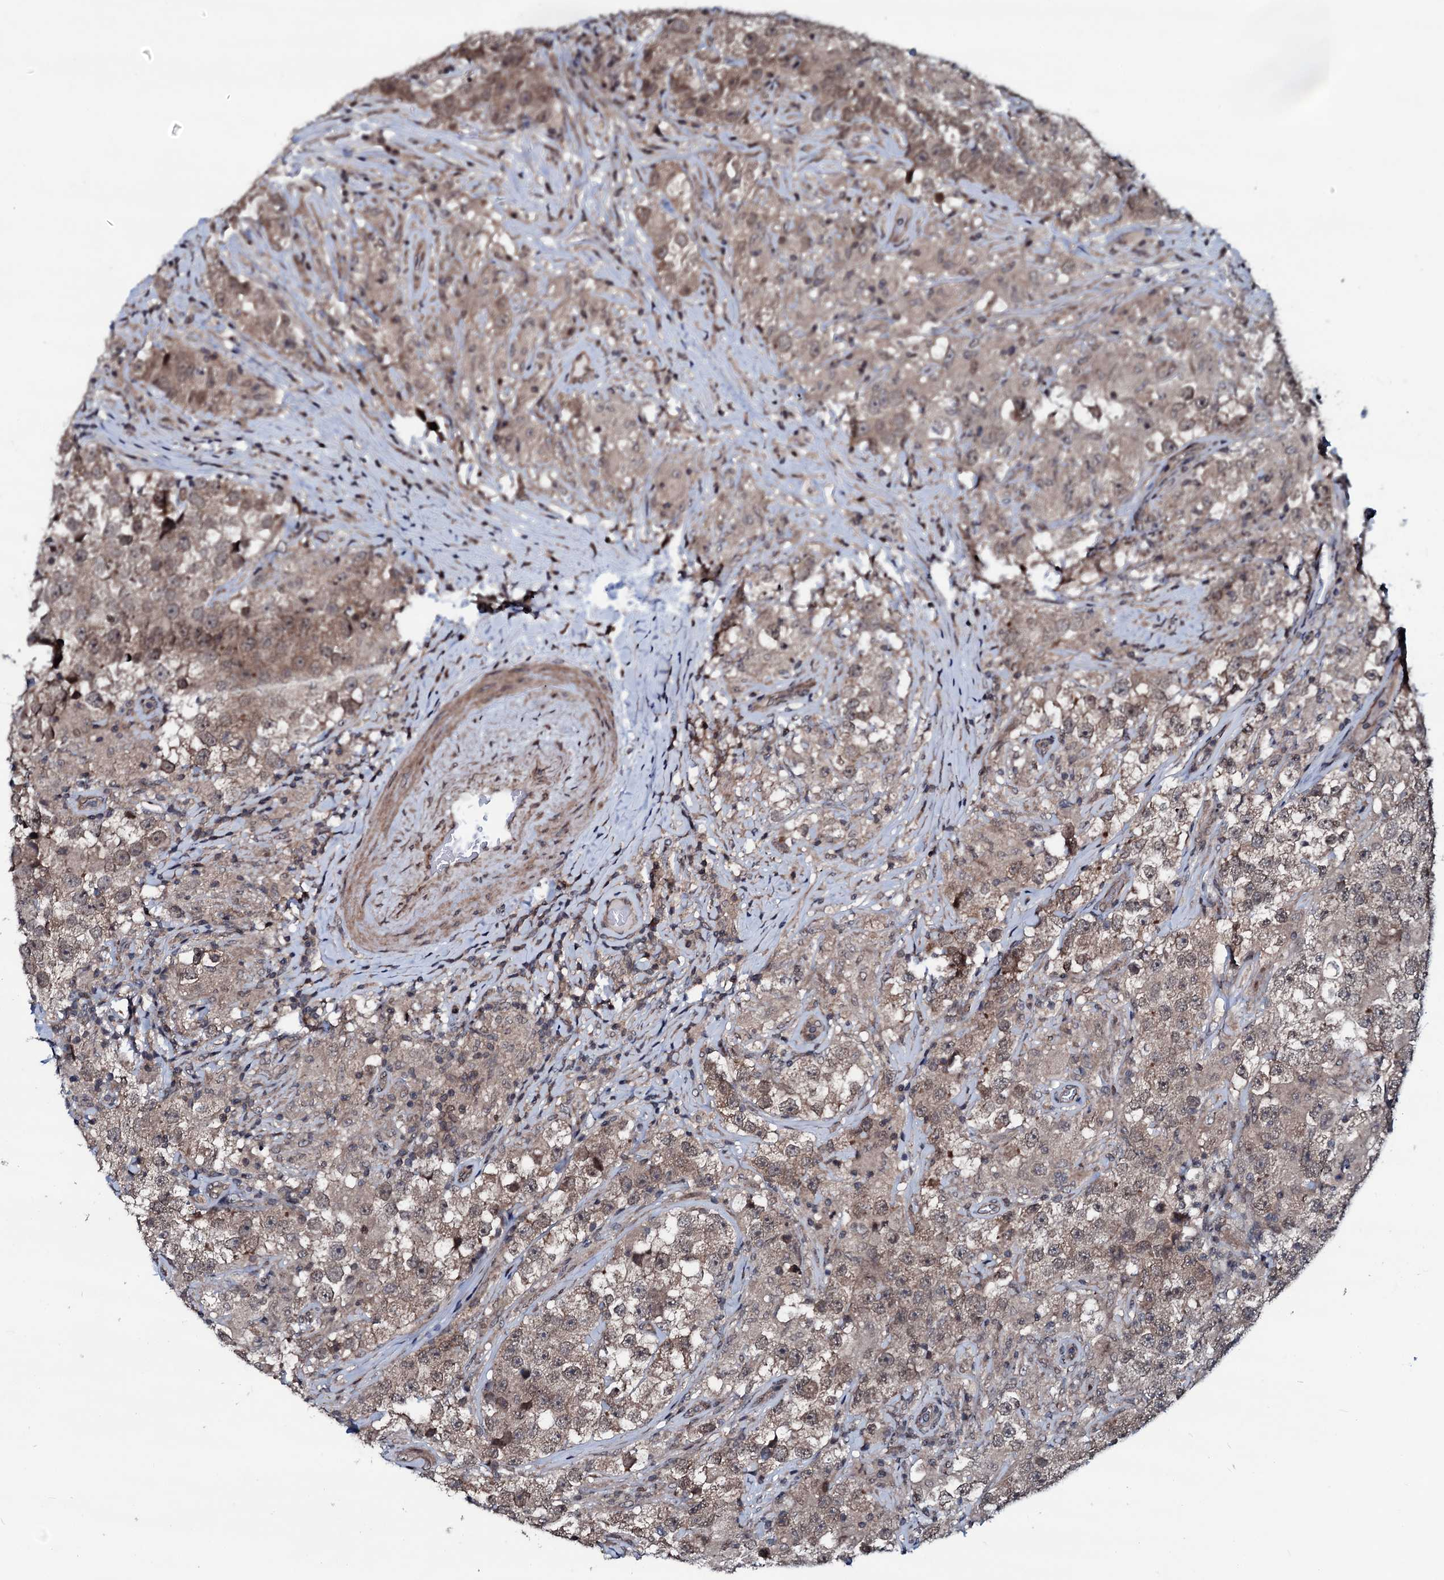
{"staining": {"intensity": "weak", "quantity": ">75%", "location": "cytoplasmic/membranous,nuclear"}, "tissue": "testis cancer", "cell_type": "Tumor cells", "image_type": "cancer", "snomed": [{"axis": "morphology", "description": "Seminoma, NOS"}, {"axis": "topography", "description": "Testis"}], "caption": "Protein staining of seminoma (testis) tissue shows weak cytoplasmic/membranous and nuclear positivity in approximately >75% of tumor cells.", "gene": "OGFOD2", "patient": {"sex": "male", "age": 46}}